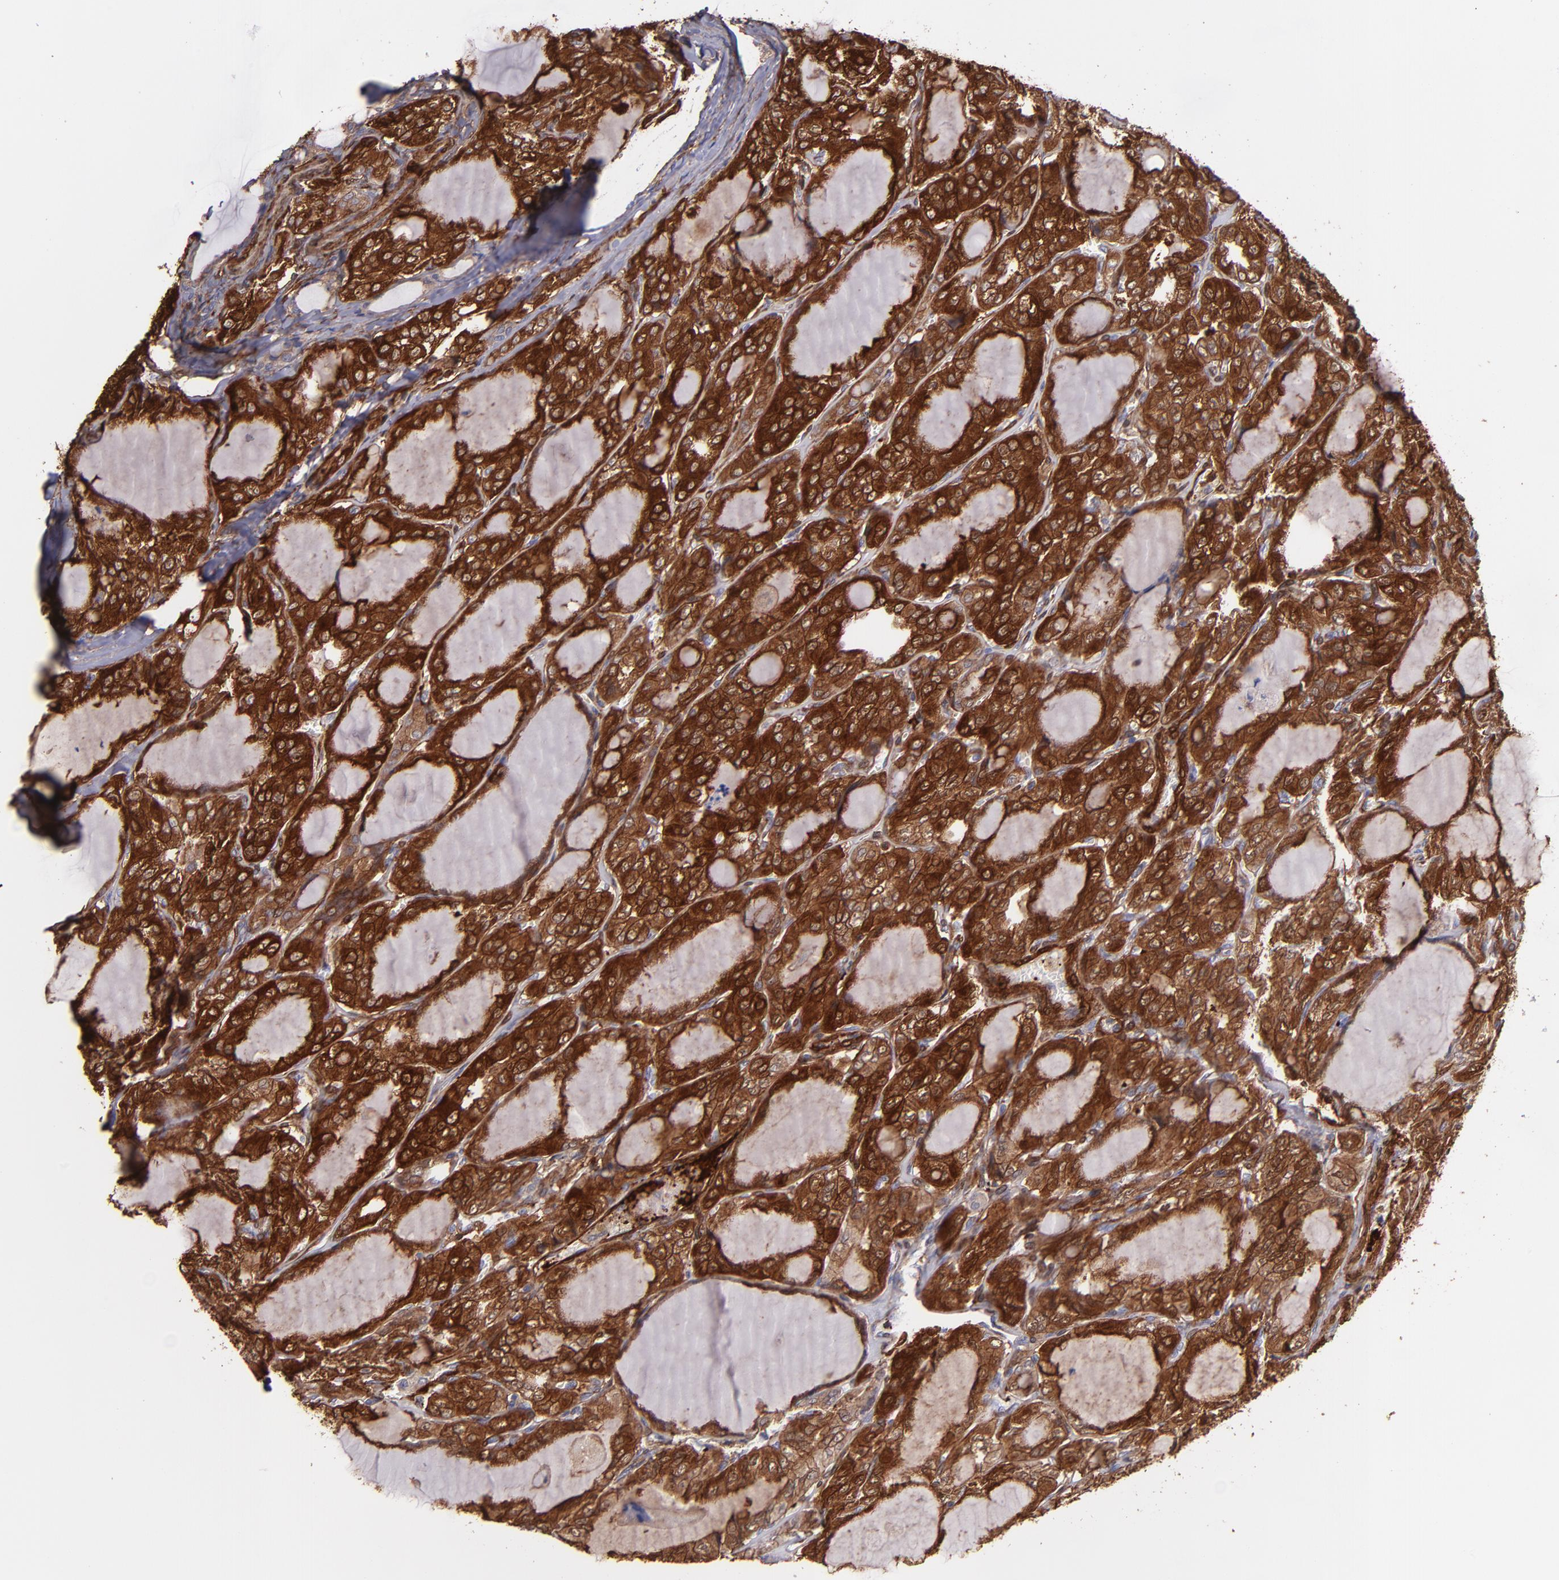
{"staining": {"intensity": "strong", "quantity": ">75%", "location": "cytoplasmic/membranous"}, "tissue": "thyroid cancer", "cell_type": "Tumor cells", "image_type": "cancer", "snomed": [{"axis": "morphology", "description": "Papillary adenocarcinoma, NOS"}, {"axis": "topography", "description": "Thyroid gland"}], "caption": "Protein expression analysis of thyroid cancer exhibits strong cytoplasmic/membranous expression in approximately >75% of tumor cells.", "gene": "VCL", "patient": {"sex": "male", "age": 20}}